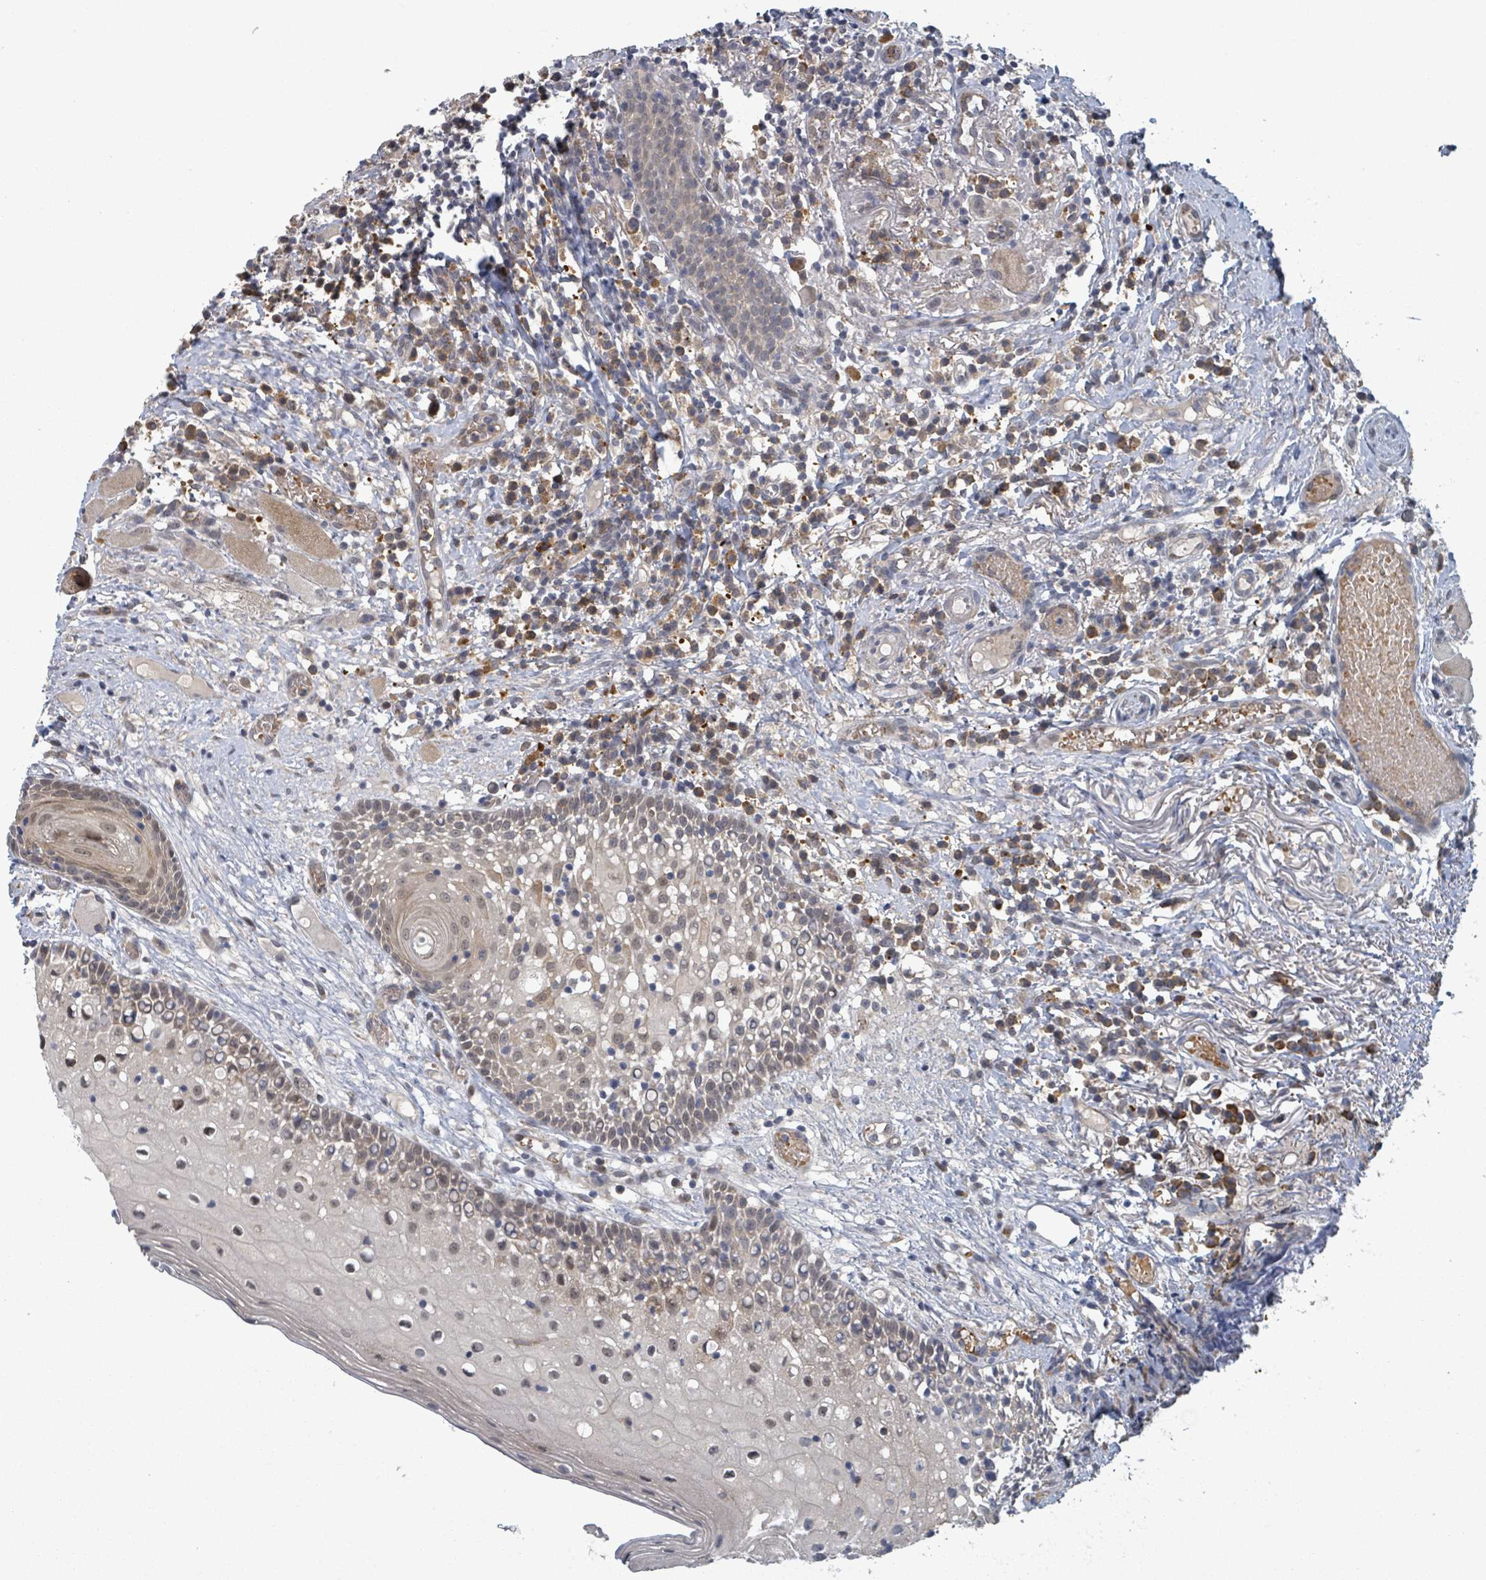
{"staining": {"intensity": "weak", "quantity": "25%-75%", "location": "cytoplasmic/membranous,nuclear"}, "tissue": "oral mucosa", "cell_type": "Squamous epithelial cells", "image_type": "normal", "snomed": [{"axis": "morphology", "description": "Normal tissue, NOS"}, {"axis": "topography", "description": "Oral tissue"}], "caption": "The image exhibits a brown stain indicating the presence of a protein in the cytoplasmic/membranous,nuclear of squamous epithelial cells in oral mucosa. (Stains: DAB in brown, nuclei in blue, Microscopy: brightfield microscopy at high magnification).", "gene": "SHROOM2", "patient": {"sex": "male", "age": 60}}